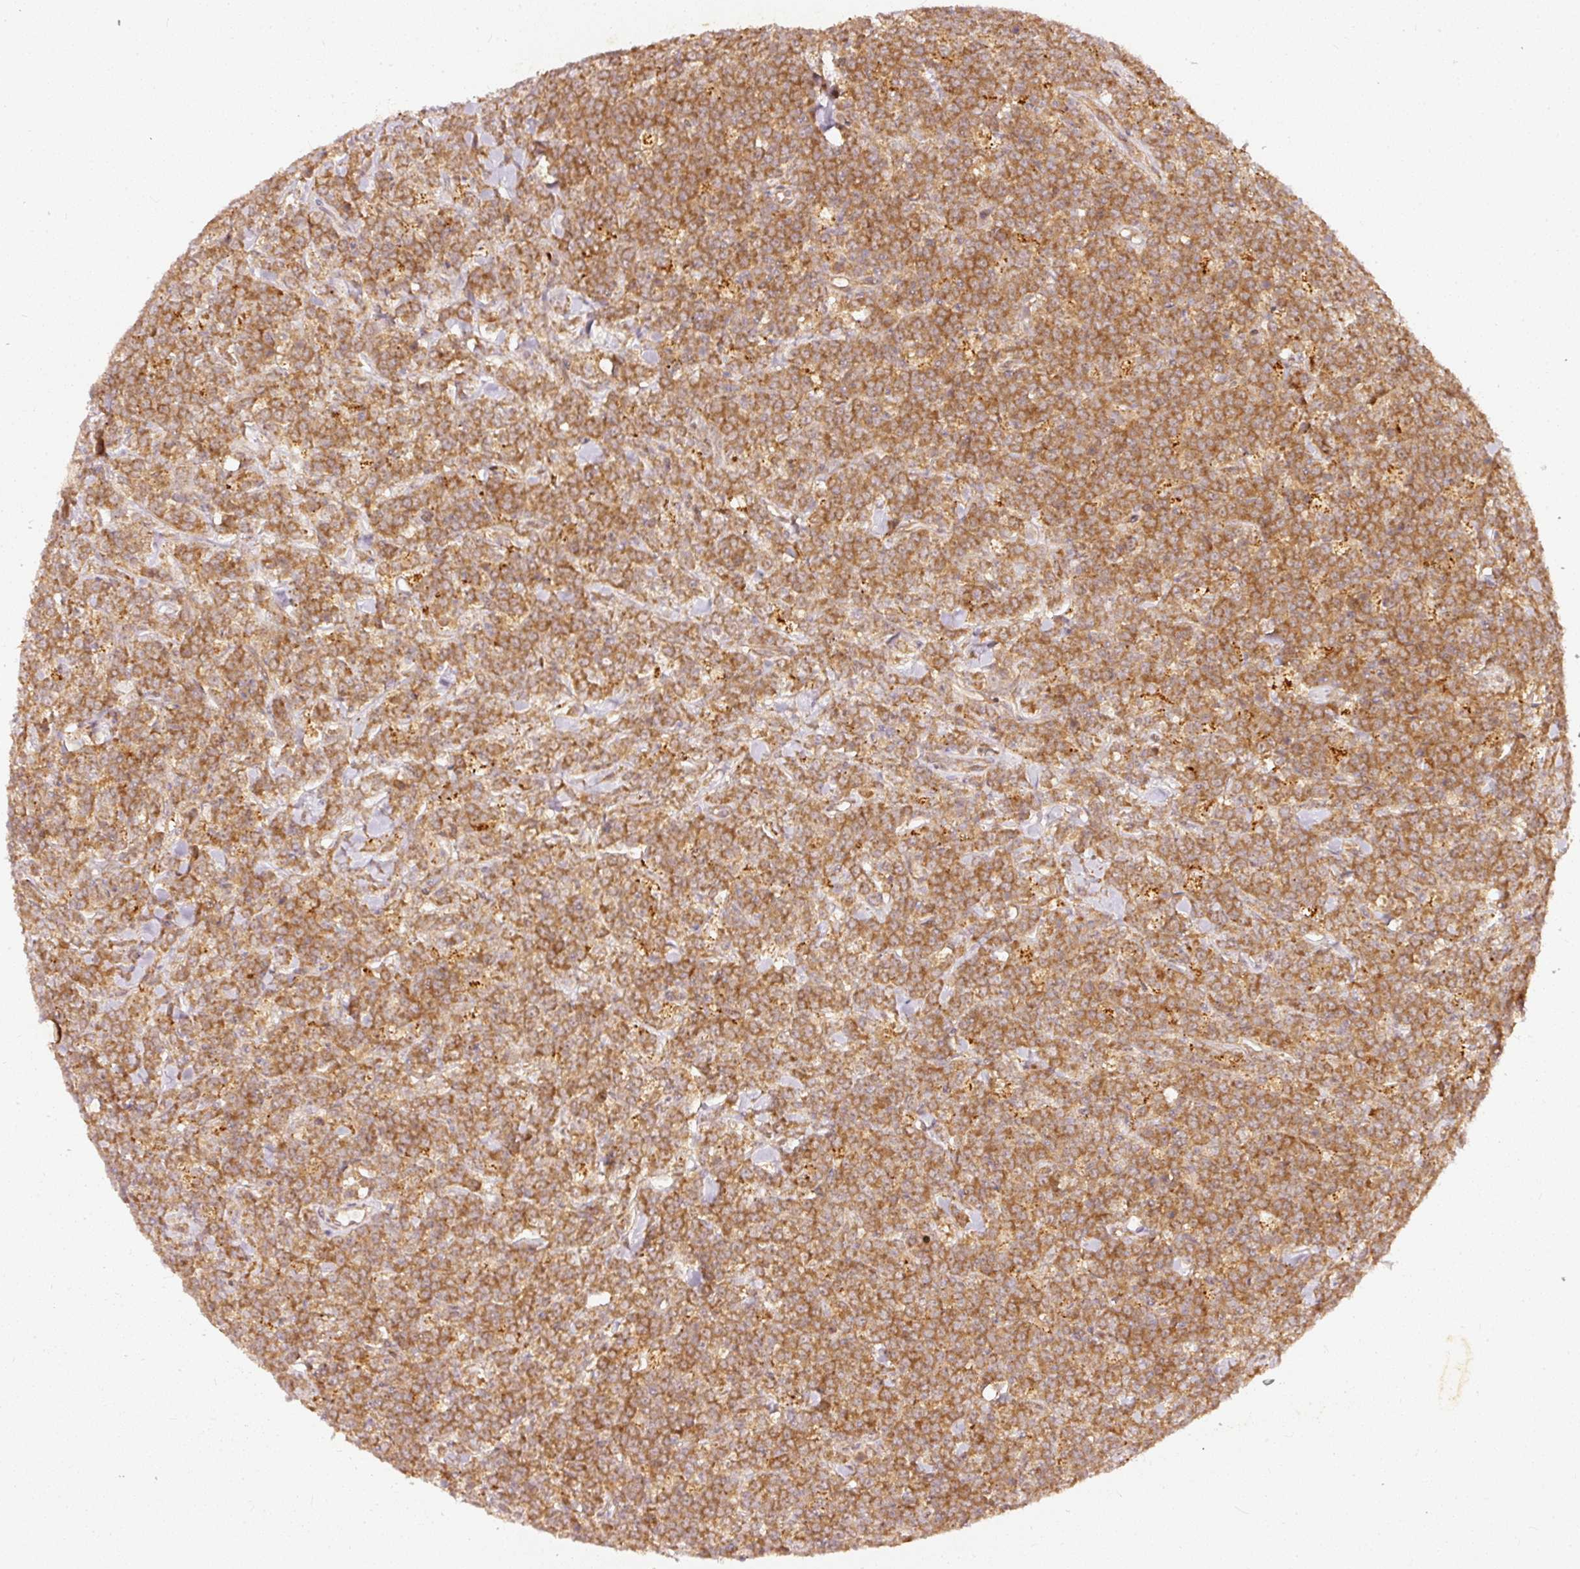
{"staining": {"intensity": "moderate", "quantity": ">75%", "location": "cytoplasmic/membranous"}, "tissue": "lymphoma", "cell_type": "Tumor cells", "image_type": "cancer", "snomed": [{"axis": "morphology", "description": "Malignant lymphoma, non-Hodgkin's type, High grade"}, {"axis": "topography", "description": "Small intestine"}], "caption": "High-grade malignant lymphoma, non-Hodgkin's type was stained to show a protein in brown. There is medium levels of moderate cytoplasmic/membranous positivity in approximately >75% of tumor cells.", "gene": "ZNF580", "patient": {"sex": "male", "age": 8}}